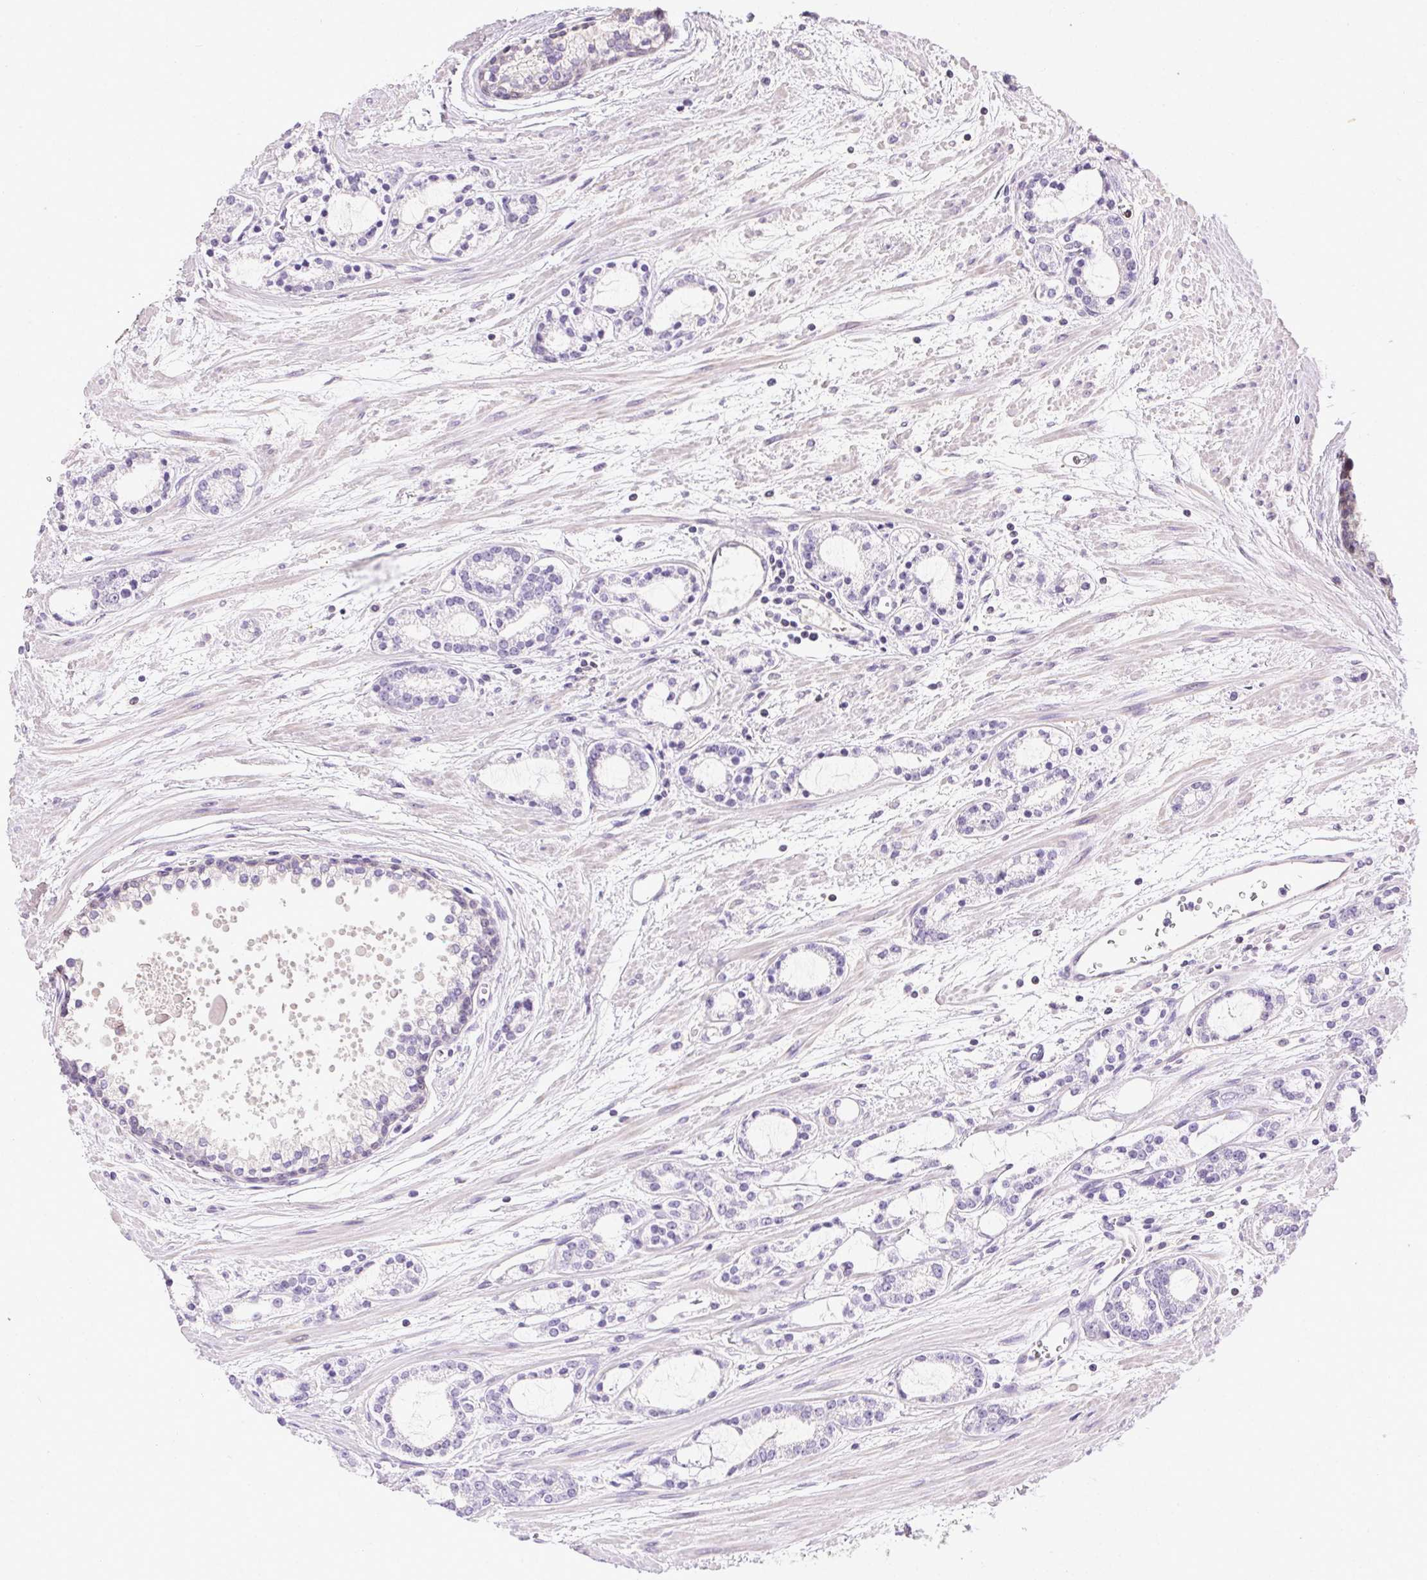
{"staining": {"intensity": "negative", "quantity": "none", "location": "none"}, "tissue": "prostate cancer", "cell_type": "Tumor cells", "image_type": "cancer", "snomed": [{"axis": "morphology", "description": "Adenocarcinoma, Medium grade"}, {"axis": "topography", "description": "Prostate"}], "caption": "Immunohistochemistry histopathology image of human prostate adenocarcinoma (medium-grade) stained for a protein (brown), which reveals no staining in tumor cells.", "gene": "SYCE2", "patient": {"sex": "male", "age": 57}}